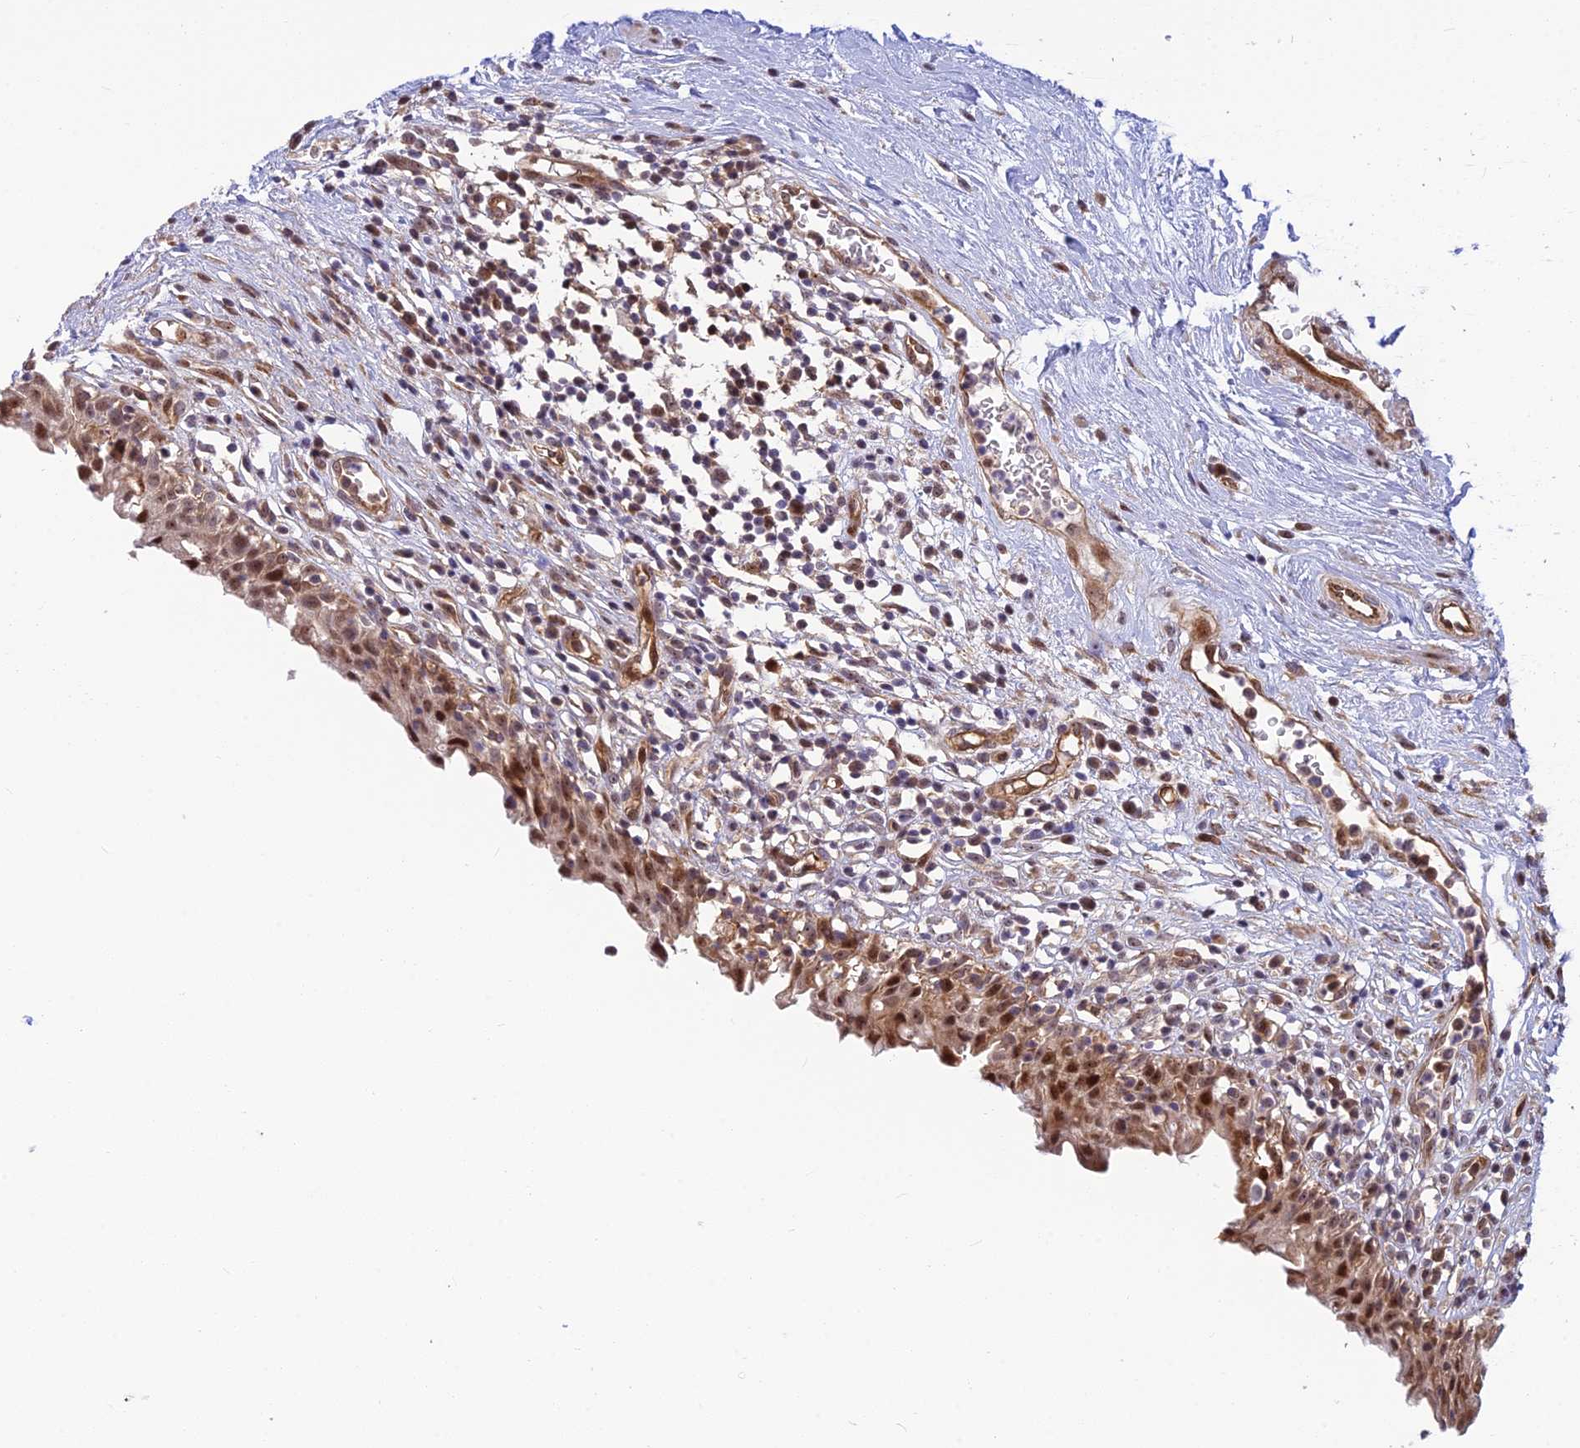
{"staining": {"intensity": "moderate", "quantity": ">75%", "location": "cytoplasmic/membranous,nuclear"}, "tissue": "urinary bladder", "cell_type": "Urothelial cells", "image_type": "normal", "snomed": [{"axis": "morphology", "description": "Normal tissue, NOS"}, {"axis": "morphology", "description": "Inflammation, NOS"}, {"axis": "topography", "description": "Urinary bladder"}], "caption": "Immunohistochemical staining of normal urinary bladder displays medium levels of moderate cytoplasmic/membranous,nuclear positivity in about >75% of urothelial cells.", "gene": "UFSP2", "patient": {"sex": "male", "age": 63}}